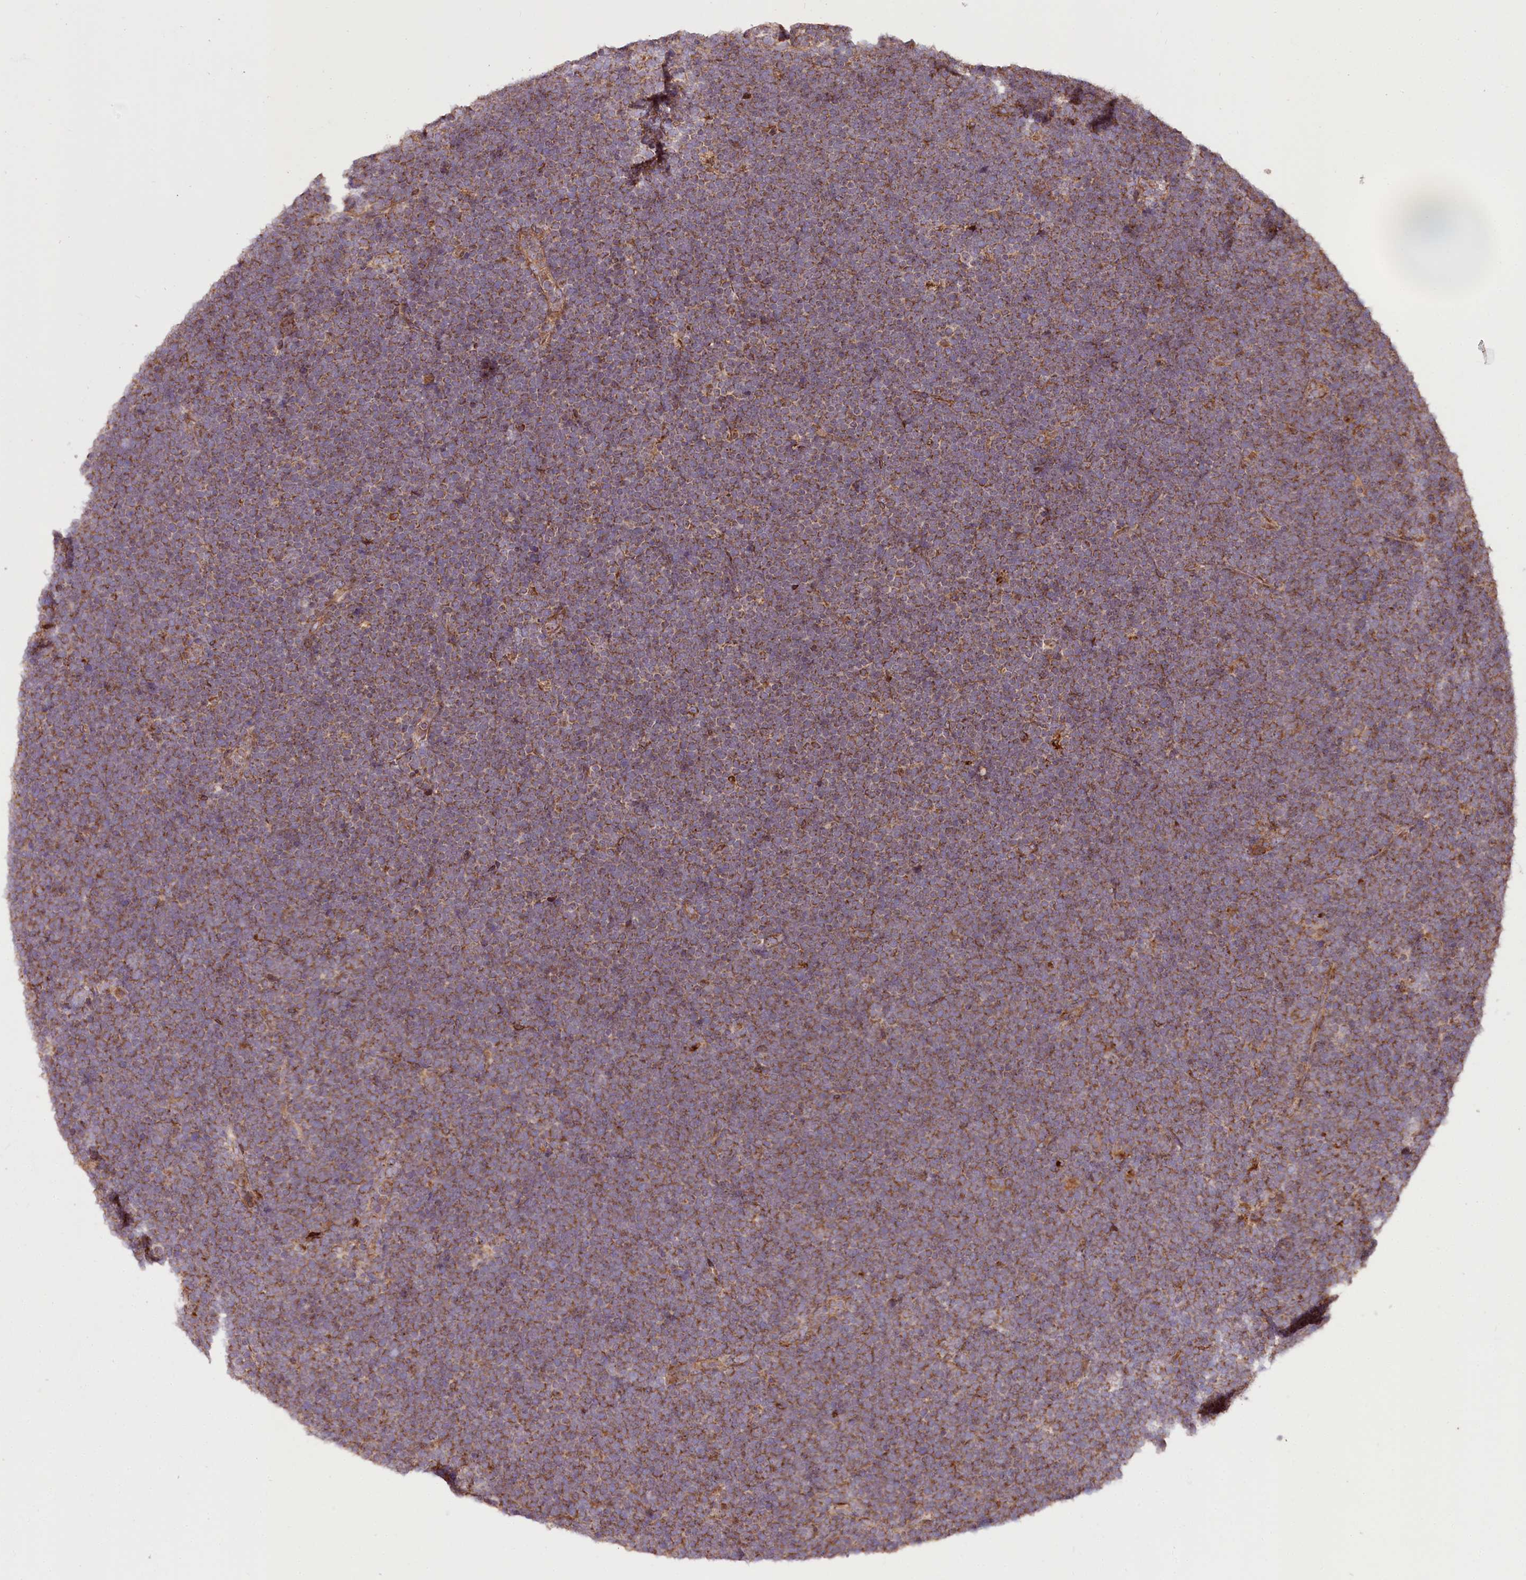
{"staining": {"intensity": "moderate", "quantity": "25%-75%", "location": "cytoplasmic/membranous"}, "tissue": "lymphoma", "cell_type": "Tumor cells", "image_type": "cancer", "snomed": [{"axis": "morphology", "description": "Malignant lymphoma, non-Hodgkin's type, High grade"}, {"axis": "topography", "description": "Lymph node"}], "caption": "Malignant lymphoma, non-Hodgkin's type (high-grade) stained with DAB (3,3'-diaminobenzidine) IHC shows medium levels of moderate cytoplasmic/membranous expression in about 25%-75% of tumor cells. The staining was performed using DAB (3,3'-diaminobenzidine) to visualize the protein expression in brown, while the nuclei were stained in blue with hematoxylin (Magnification: 20x).", "gene": "RAB7A", "patient": {"sex": "male", "age": 13}}